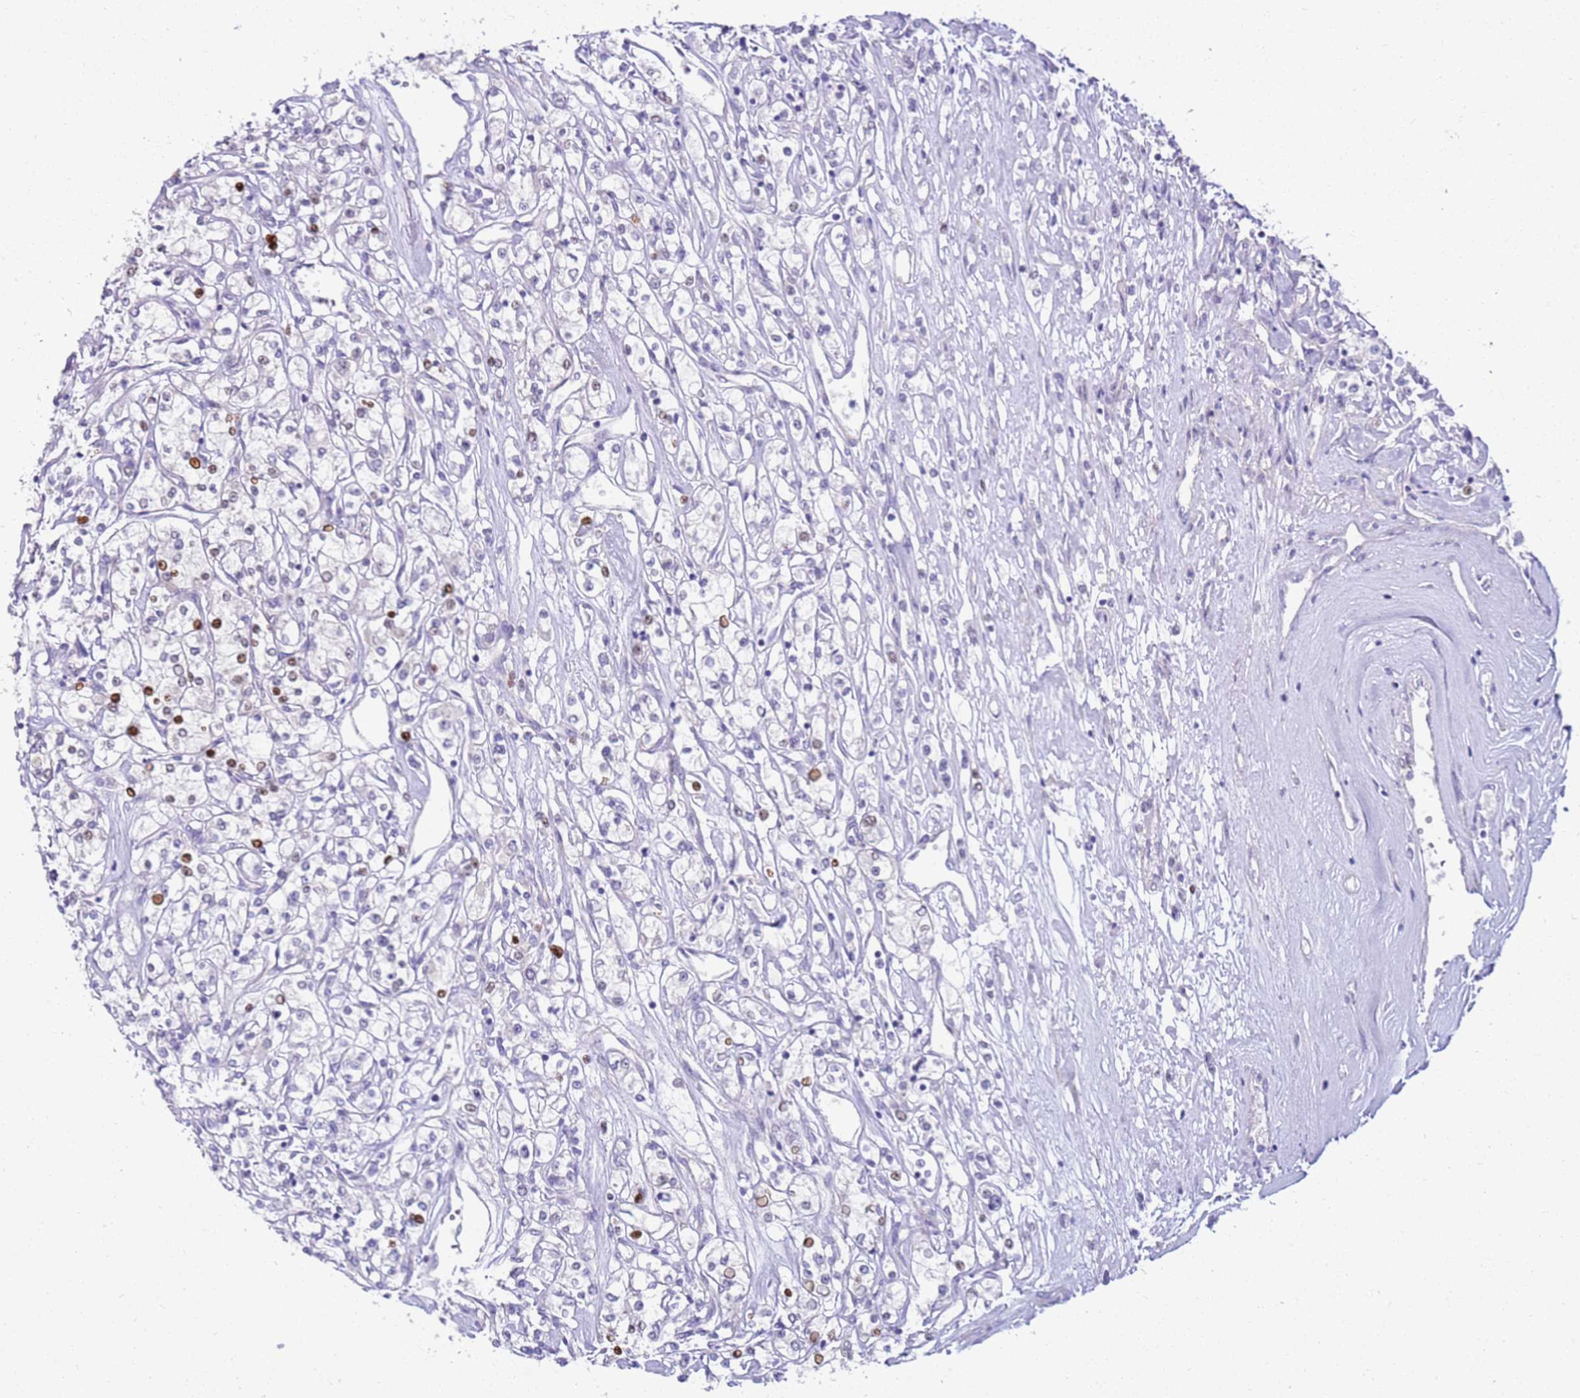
{"staining": {"intensity": "moderate", "quantity": "<25%", "location": "nuclear"}, "tissue": "renal cancer", "cell_type": "Tumor cells", "image_type": "cancer", "snomed": [{"axis": "morphology", "description": "Adenocarcinoma, NOS"}, {"axis": "topography", "description": "Kidney"}], "caption": "There is low levels of moderate nuclear positivity in tumor cells of renal cancer, as demonstrated by immunohistochemical staining (brown color).", "gene": "STK25", "patient": {"sex": "female", "age": 59}}